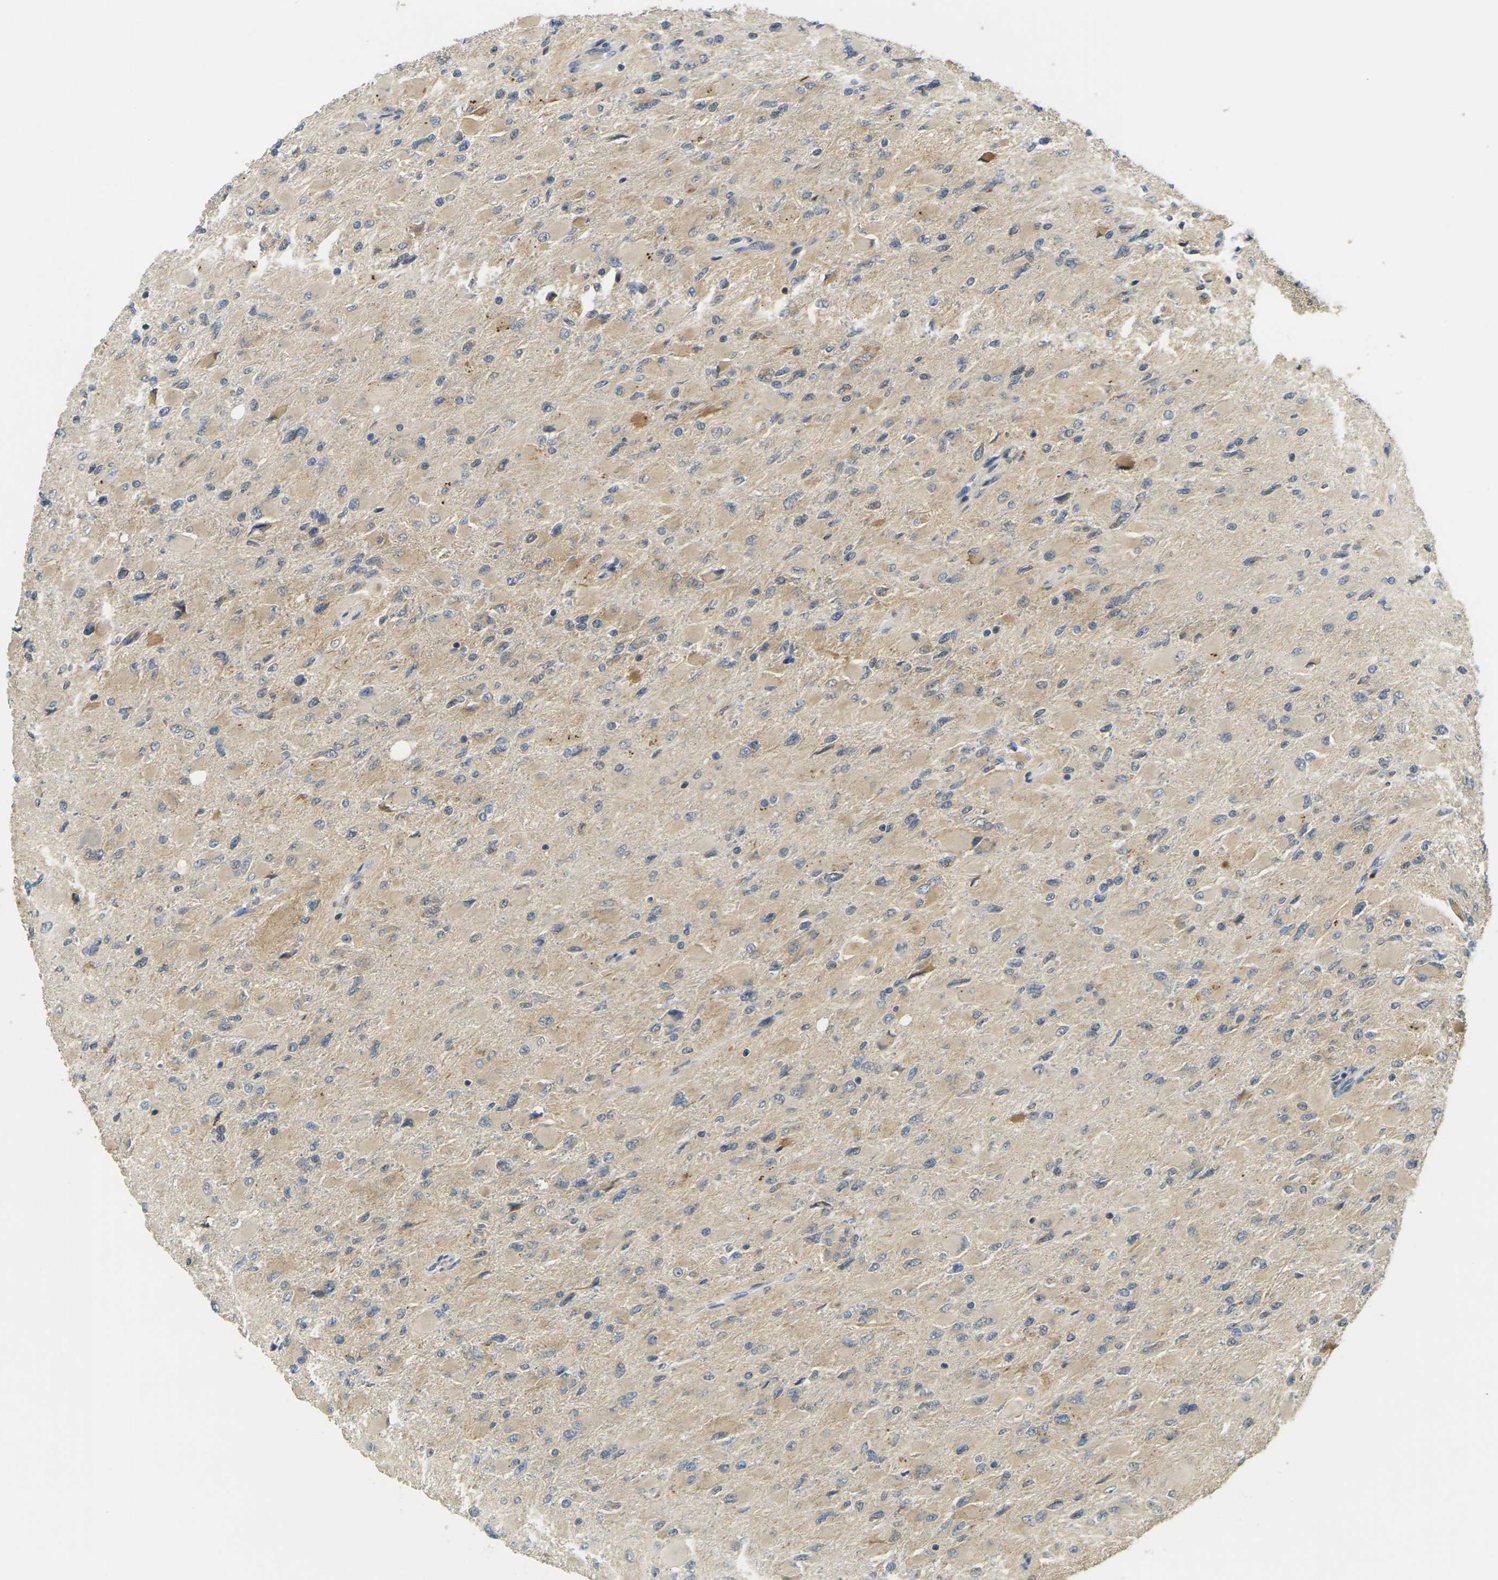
{"staining": {"intensity": "weak", "quantity": ">75%", "location": "cytoplasmic/membranous"}, "tissue": "glioma", "cell_type": "Tumor cells", "image_type": "cancer", "snomed": [{"axis": "morphology", "description": "Glioma, malignant, High grade"}, {"axis": "topography", "description": "Cerebral cortex"}], "caption": "Protein staining by immunohistochemistry shows weak cytoplasmic/membranous positivity in about >75% of tumor cells in glioma.", "gene": "KLHL8", "patient": {"sex": "female", "age": 36}}